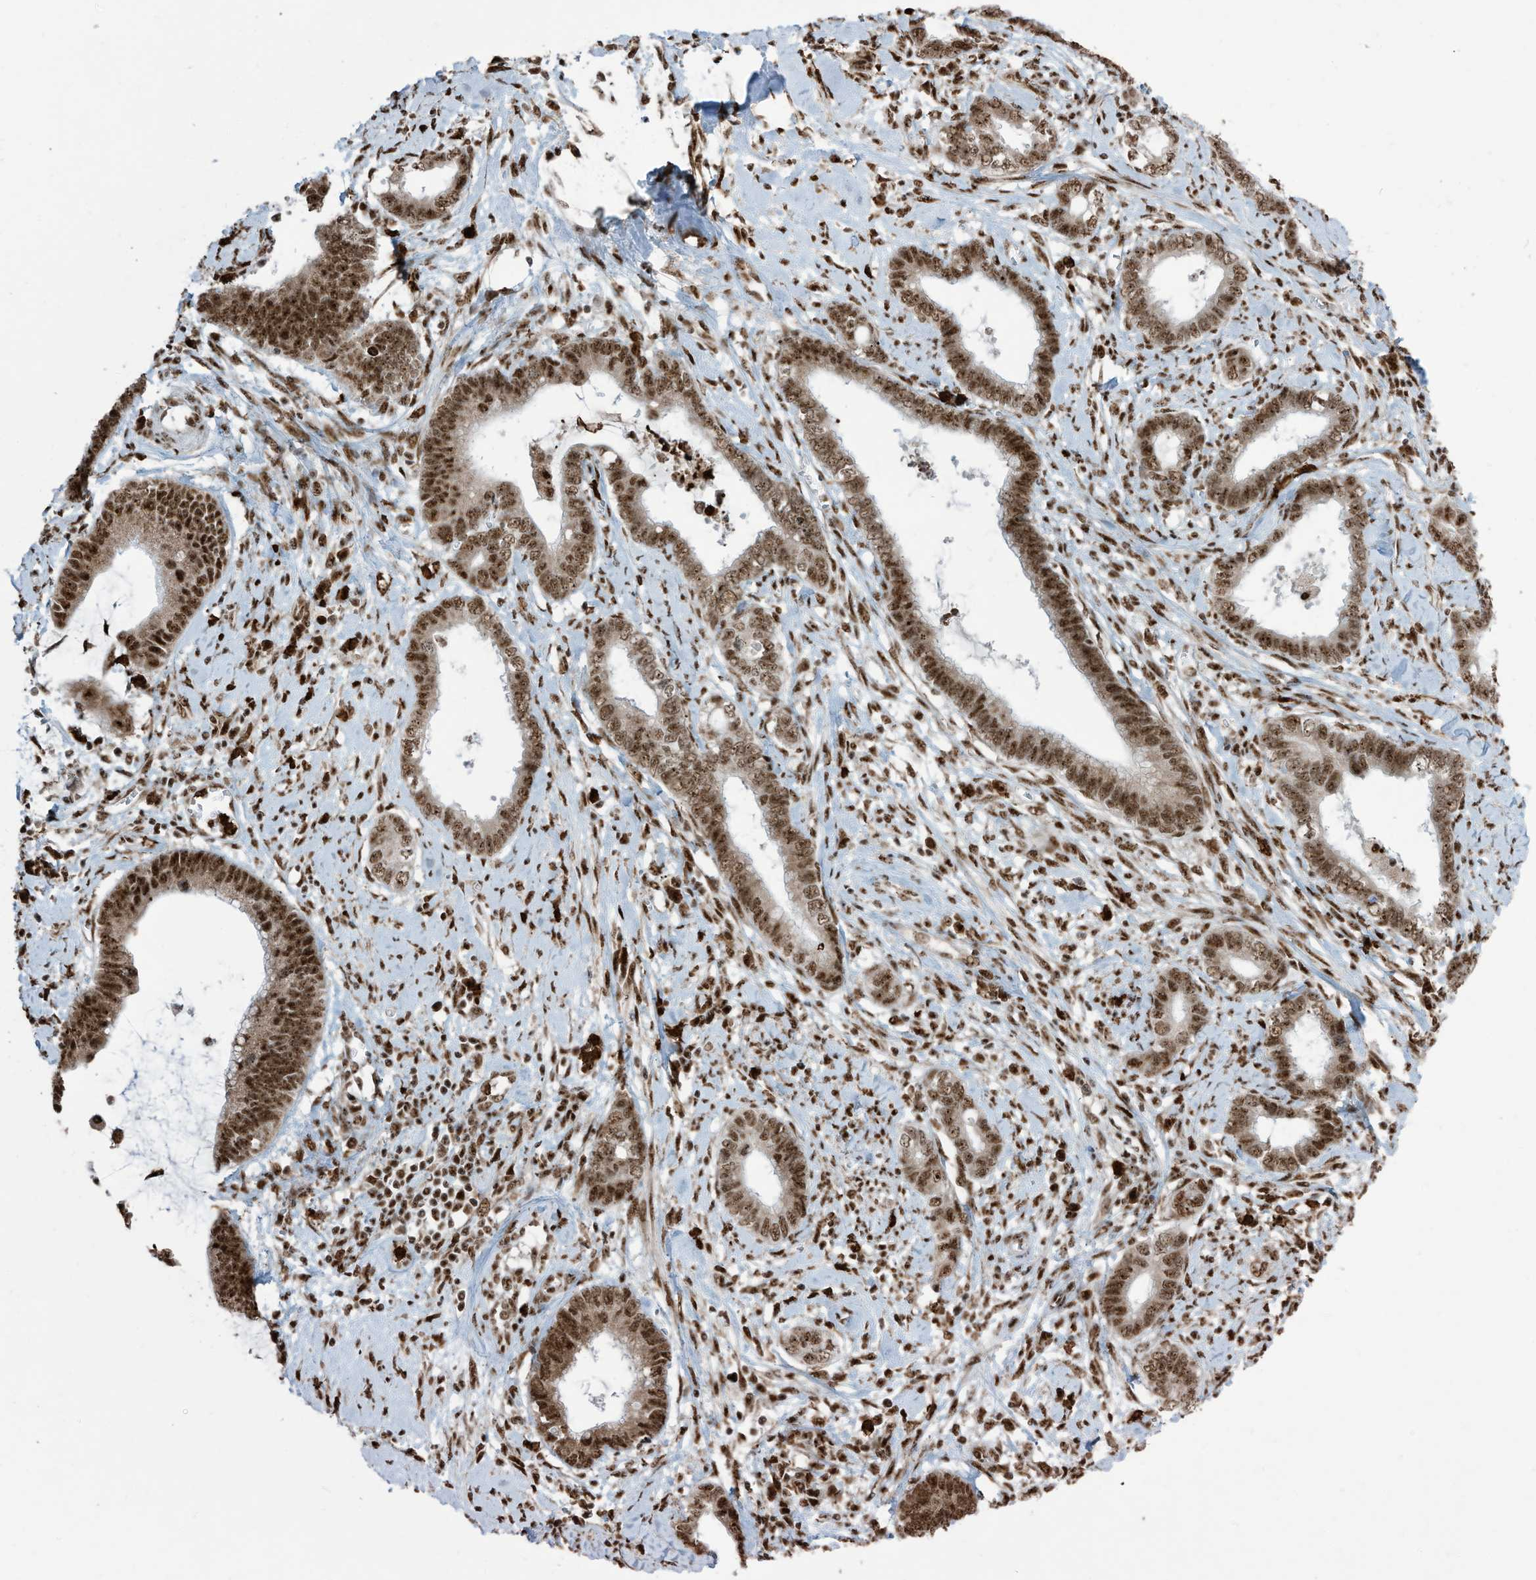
{"staining": {"intensity": "strong", "quantity": ">75%", "location": "nuclear"}, "tissue": "cervical cancer", "cell_type": "Tumor cells", "image_type": "cancer", "snomed": [{"axis": "morphology", "description": "Adenocarcinoma, NOS"}, {"axis": "topography", "description": "Cervix"}], "caption": "There is high levels of strong nuclear expression in tumor cells of cervical adenocarcinoma, as demonstrated by immunohistochemical staining (brown color).", "gene": "LBH", "patient": {"sex": "female", "age": 44}}